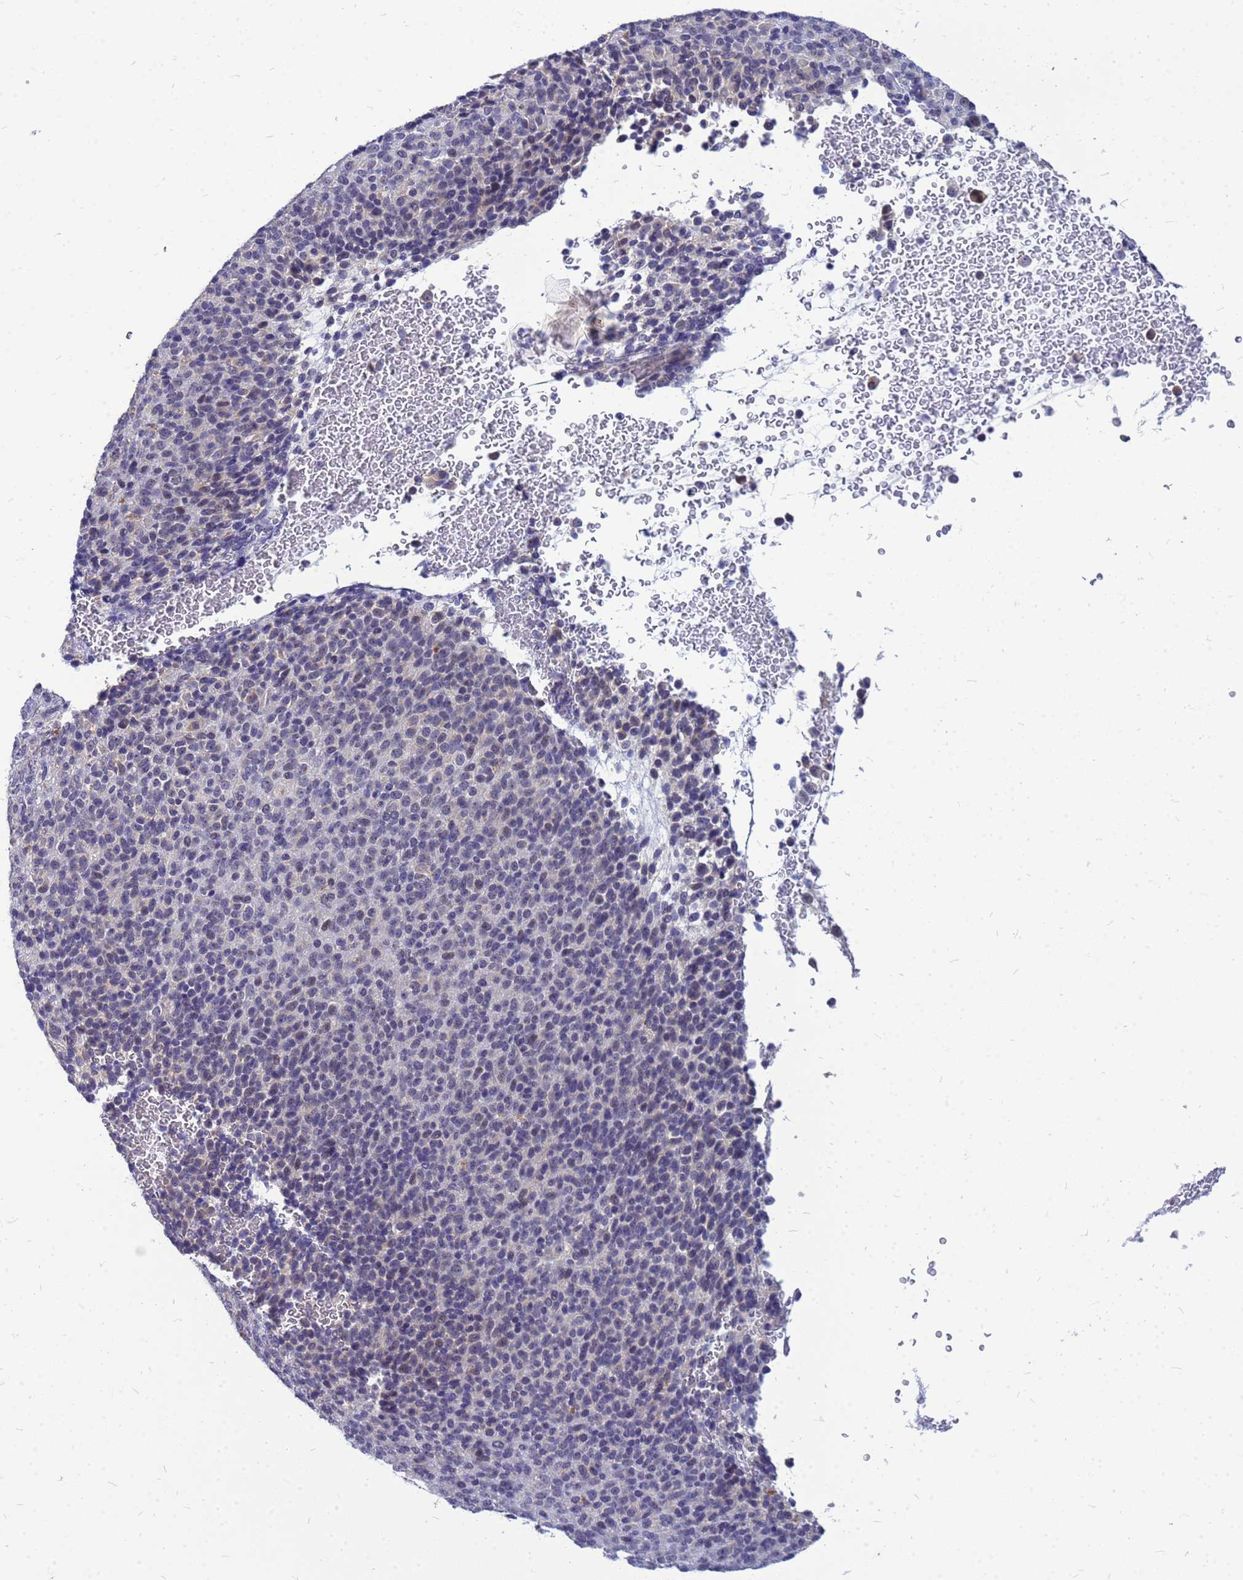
{"staining": {"intensity": "weak", "quantity": "<25%", "location": "nuclear"}, "tissue": "melanoma", "cell_type": "Tumor cells", "image_type": "cancer", "snomed": [{"axis": "morphology", "description": "Malignant melanoma, Metastatic site"}, {"axis": "topography", "description": "Brain"}], "caption": "This is an immunohistochemistry (IHC) micrograph of malignant melanoma (metastatic site). There is no expression in tumor cells.", "gene": "SRGAP3", "patient": {"sex": "female", "age": 56}}